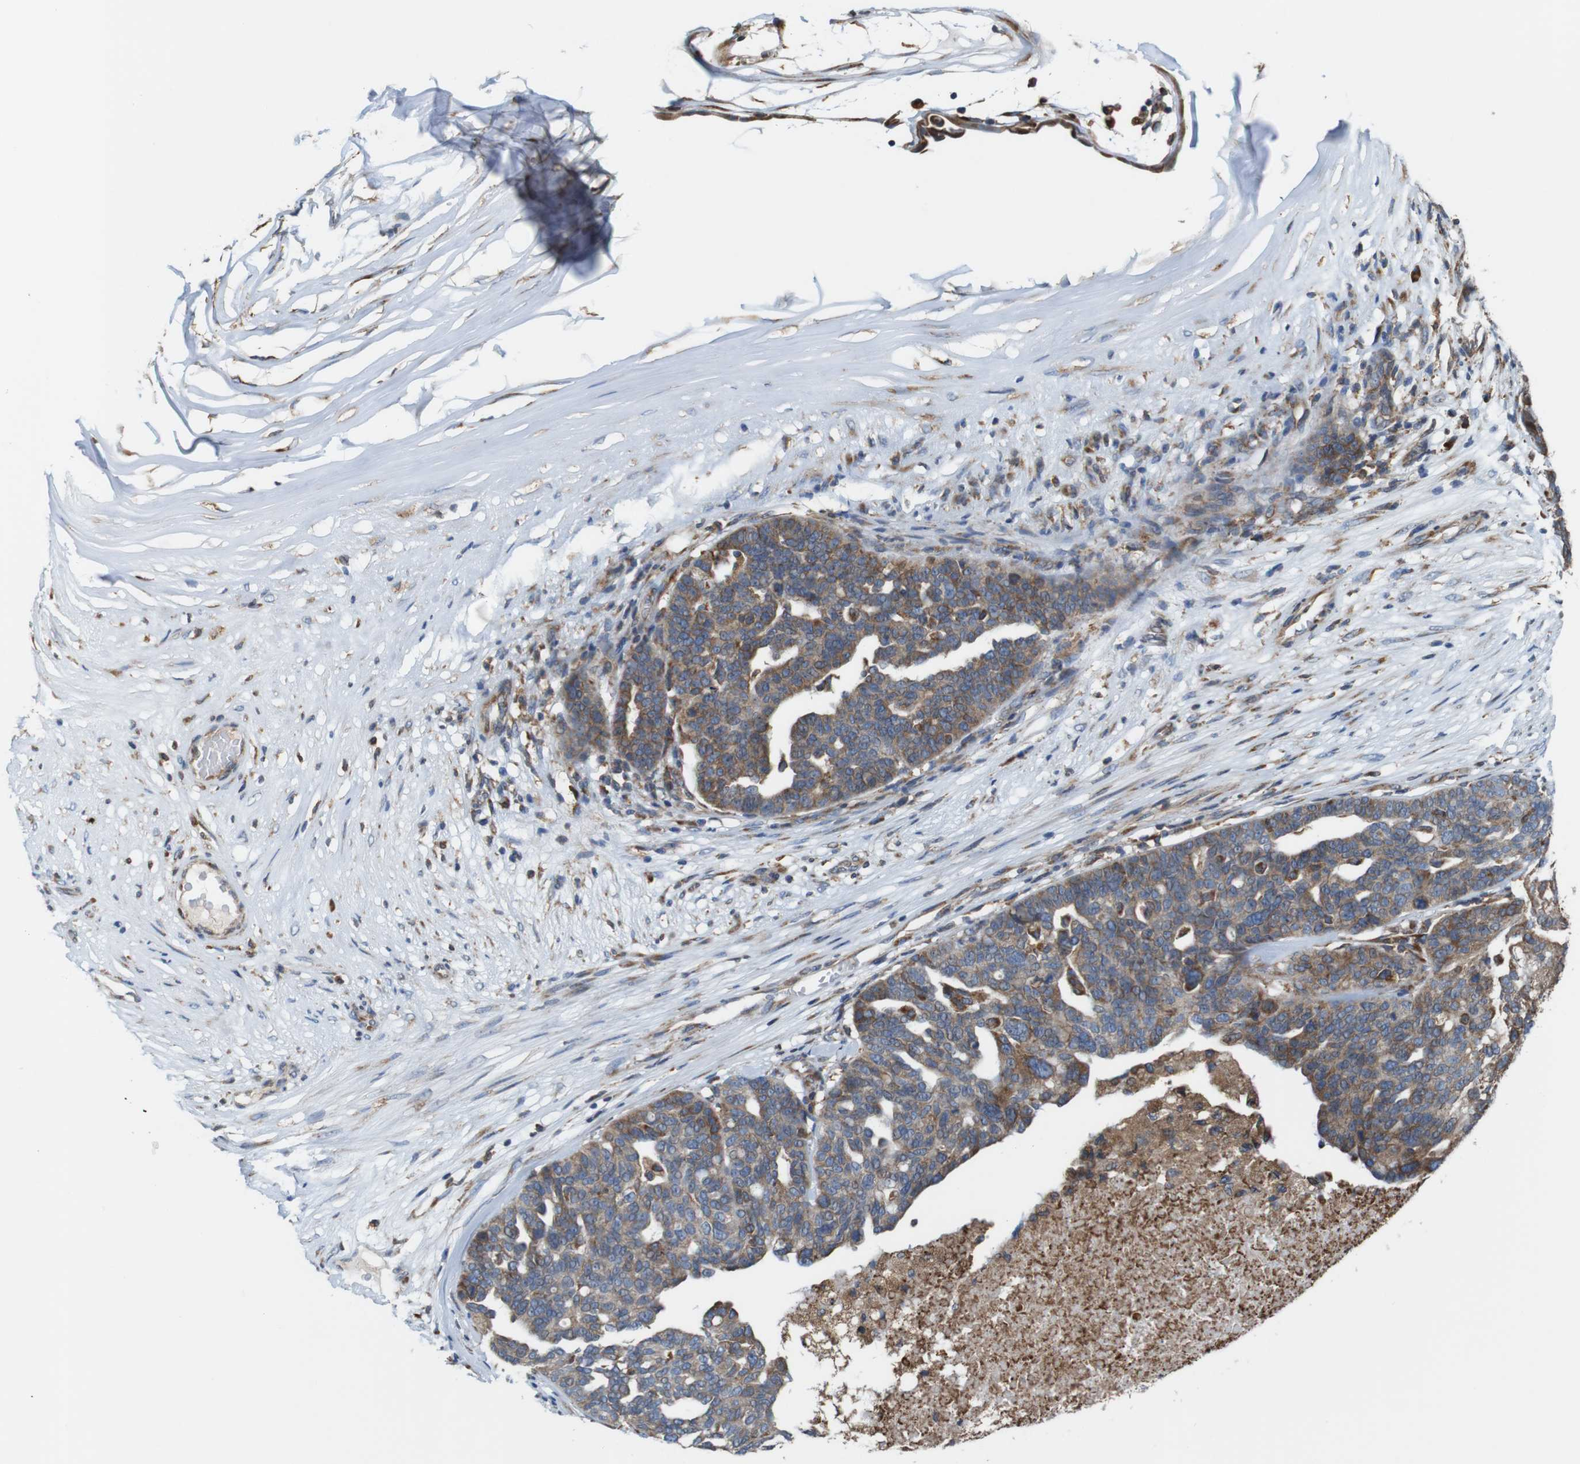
{"staining": {"intensity": "weak", "quantity": ">75%", "location": "cytoplasmic/membranous"}, "tissue": "ovarian cancer", "cell_type": "Tumor cells", "image_type": "cancer", "snomed": [{"axis": "morphology", "description": "Cystadenocarcinoma, serous, NOS"}, {"axis": "topography", "description": "Ovary"}], "caption": "Serous cystadenocarcinoma (ovarian) stained with DAB IHC demonstrates low levels of weak cytoplasmic/membranous expression in about >75% of tumor cells.", "gene": "UGGT1", "patient": {"sex": "female", "age": 59}}